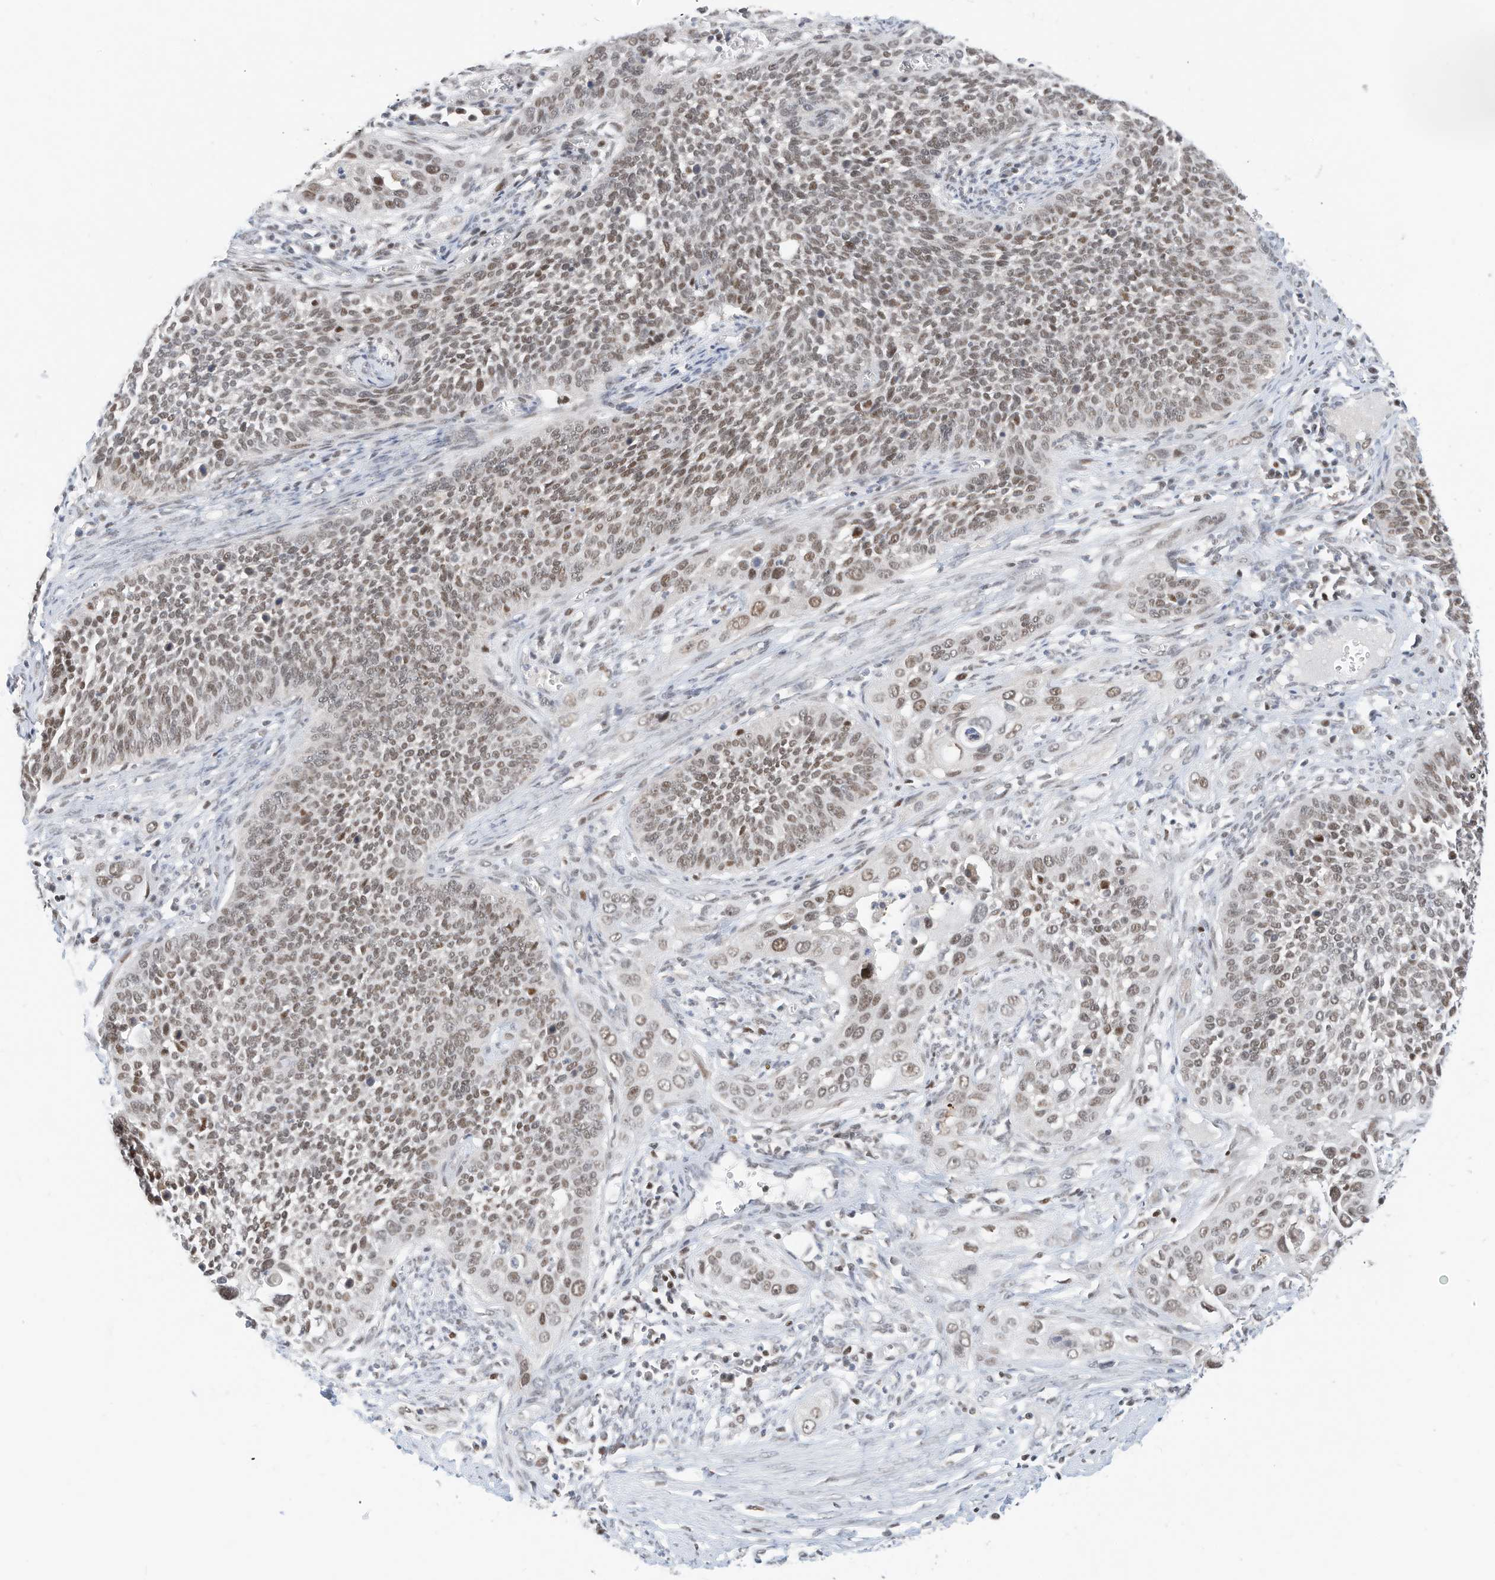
{"staining": {"intensity": "moderate", "quantity": "25%-75%", "location": "nuclear"}, "tissue": "cervical cancer", "cell_type": "Tumor cells", "image_type": "cancer", "snomed": [{"axis": "morphology", "description": "Squamous cell carcinoma, NOS"}, {"axis": "topography", "description": "Cervix"}], "caption": "Immunohistochemical staining of cervical squamous cell carcinoma demonstrates medium levels of moderate nuclear positivity in approximately 25%-75% of tumor cells.", "gene": "OGT", "patient": {"sex": "female", "age": 34}}